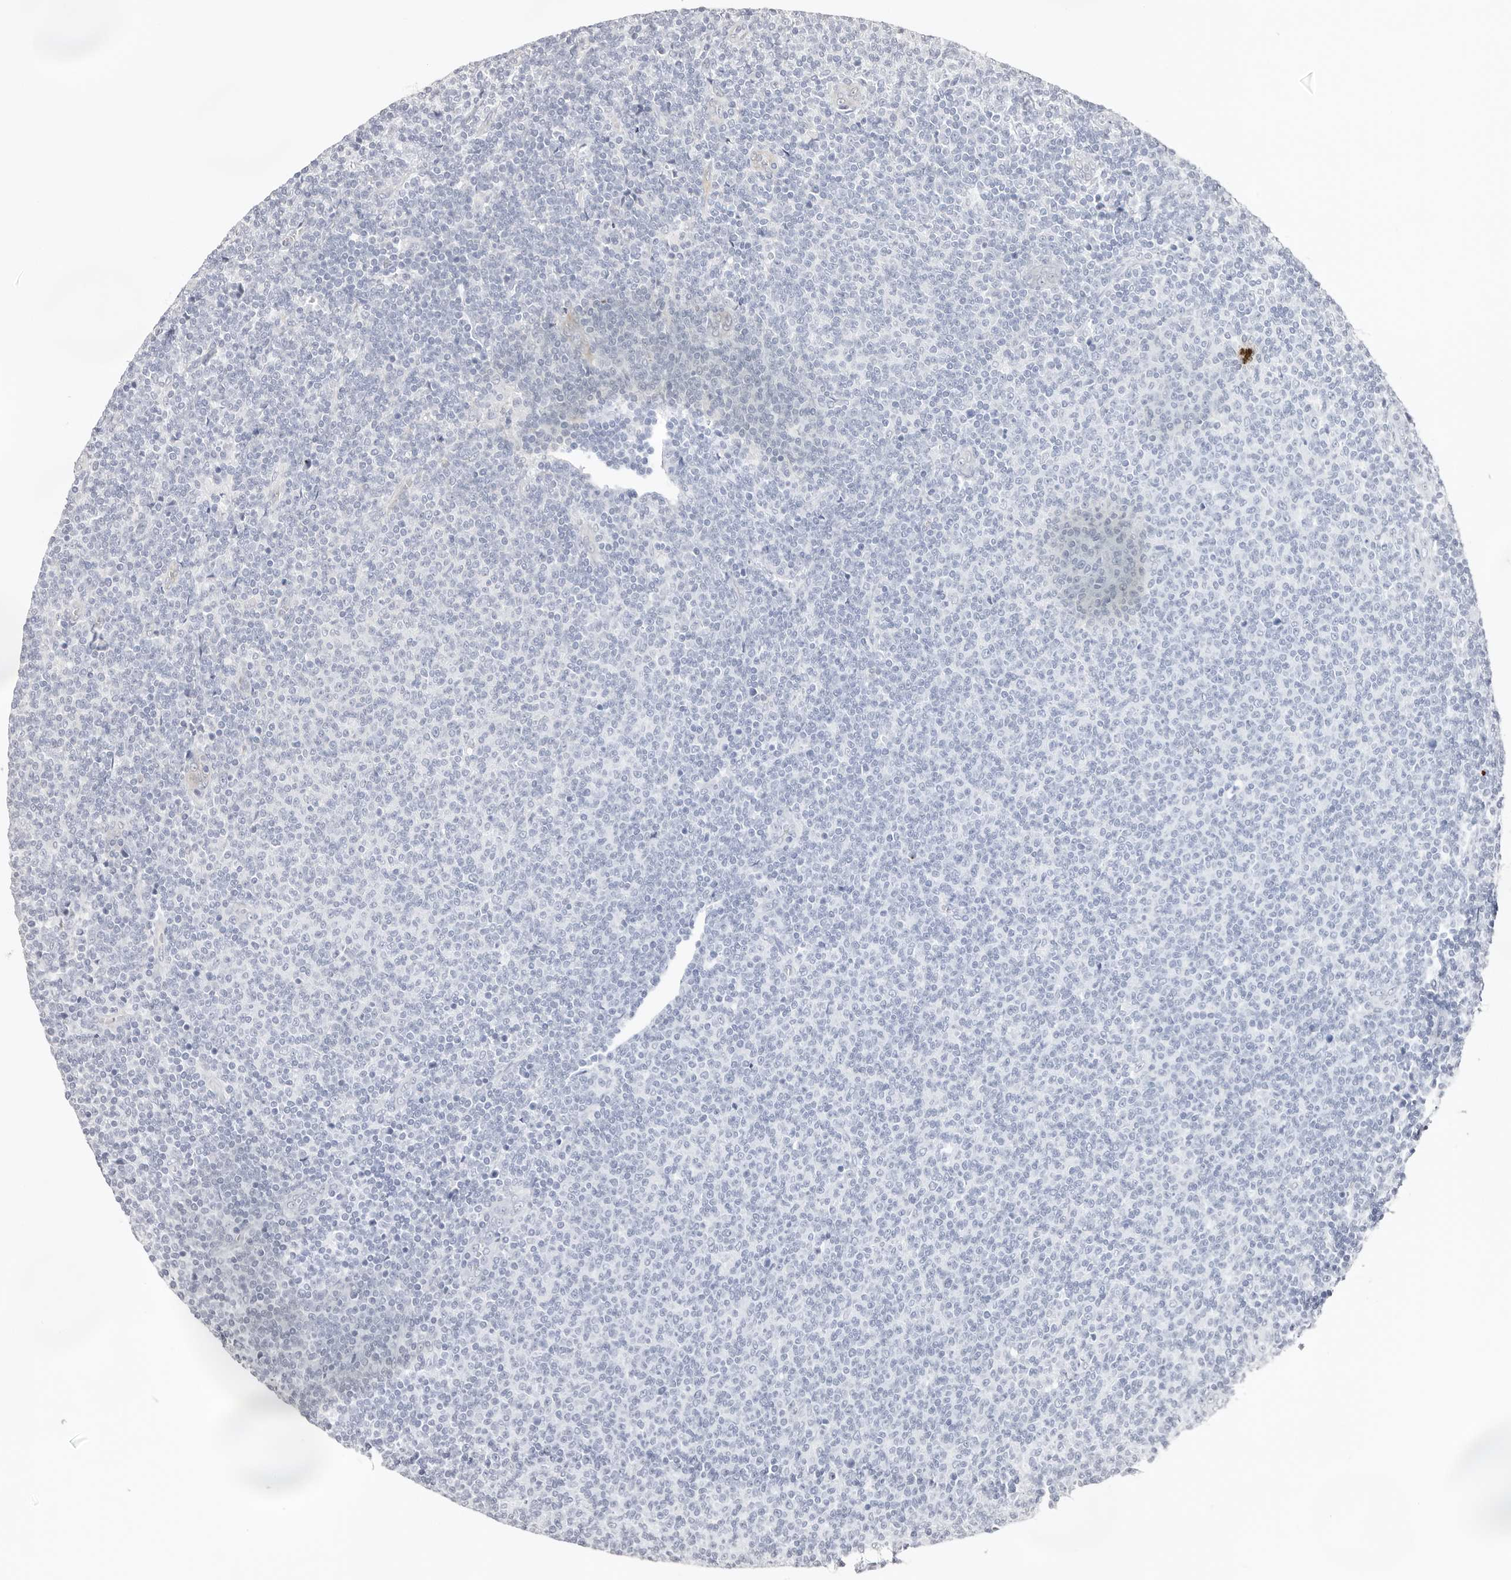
{"staining": {"intensity": "negative", "quantity": "none", "location": "none"}, "tissue": "lymphoma", "cell_type": "Tumor cells", "image_type": "cancer", "snomed": [{"axis": "morphology", "description": "Malignant lymphoma, non-Hodgkin's type, Low grade"}, {"axis": "topography", "description": "Lymph node"}], "caption": "Tumor cells show no significant expression in lymphoma.", "gene": "PKDCC", "patient": {"sex": "male", "age": 66}}